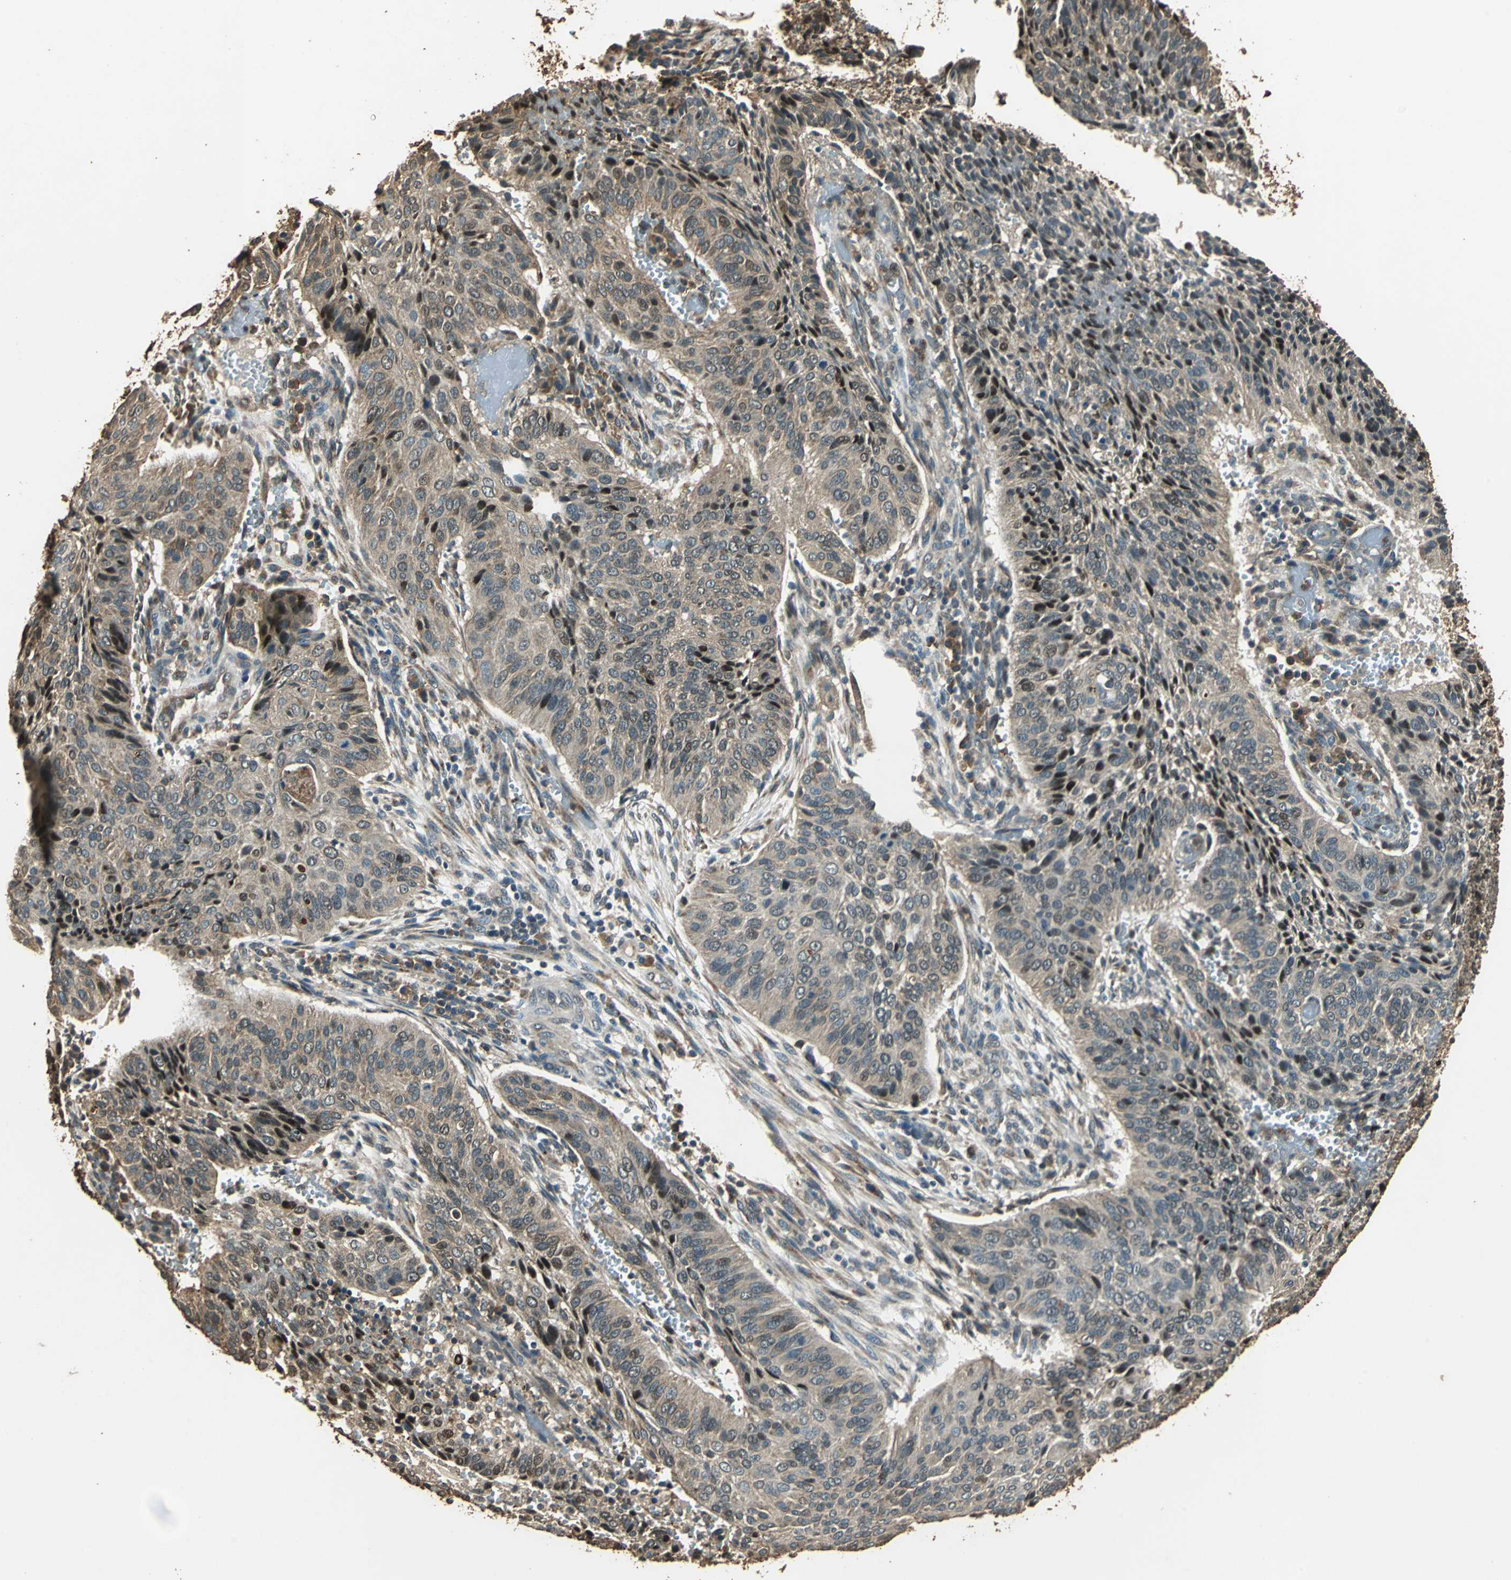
{"staining": {"intensity": "weak", "quantity": ">75%", "location": "cytoplasmic/membranous,nuclear"}, "tissue": "cervical cancer", "cell_type": "Tumor cells", "image_type": "cancer", "snomed": [{"axis": "morphology", "description": "Squamous cell carcinoma, NOS"}, {"axis": "topography", "description": "Cervix"}], "caption": "Brown immunohistochemical staining in cervical squamous cell carcinoma demonstrates weak cytoplasmic/membranous and nuclear positivity in approximately >75% of tumor cells.", "gene": "TMPRSS4", "patient": {"sex": "female", "age": 39}}